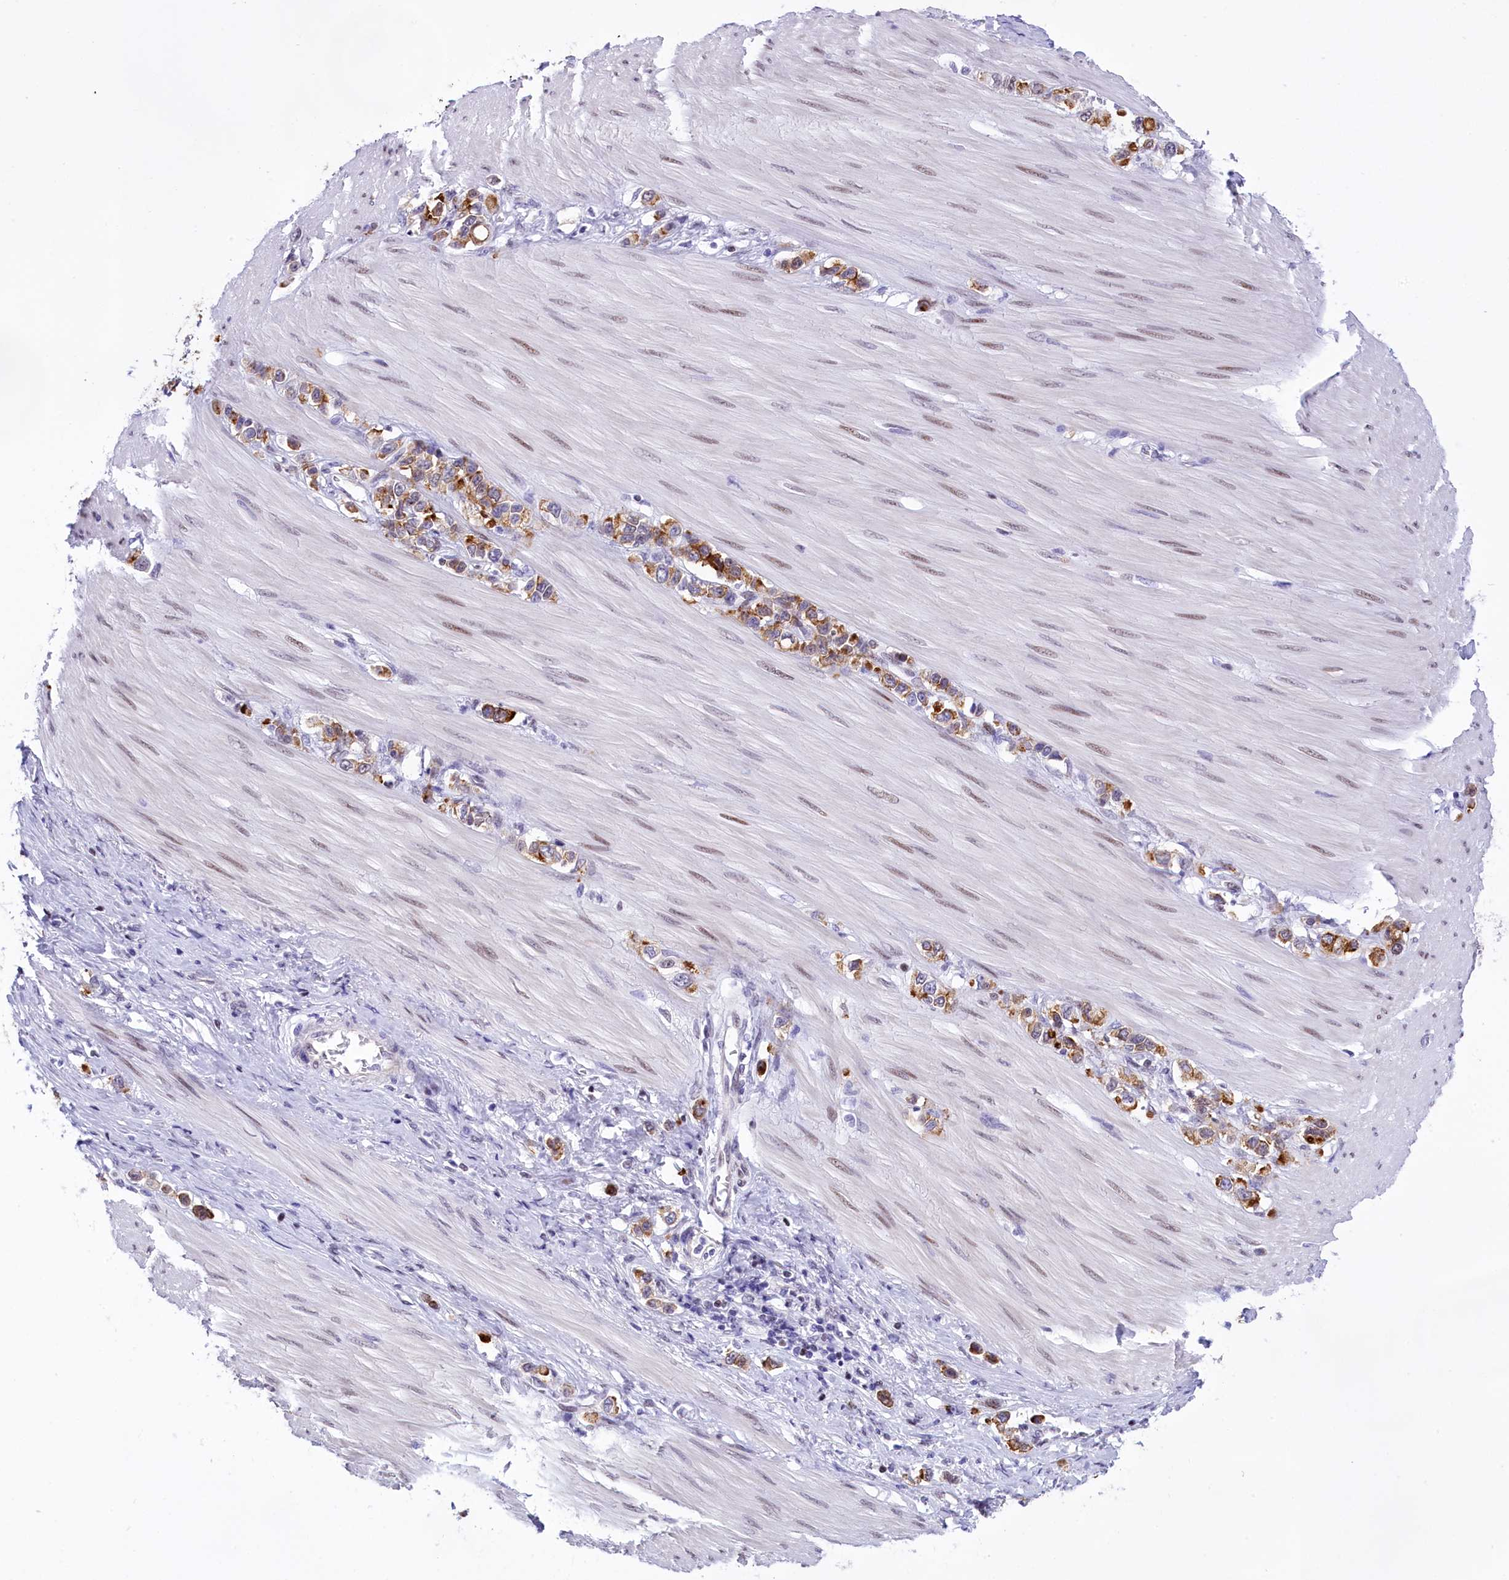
{"staining": {"intensity": "strong", "quantity": ">75%", "location": "cytoplasmic/membranous"}, "tissue": "stomach cancer", "cell_type": "Tumor cells", "image_type": "cancer", "snomed": [{"axis": "morphology", "description": "Adenocarcinoma, NOS"}, {"axis": "topography", "description": "Stomach"}], "caption": "Tumor cells display strong cytoplasmic/membranous positivity in approximately >75% of cells in stomach adenocarcinoma.", "gene": "SPIRE2", "patient": {"sex": "female", "age": 65}}